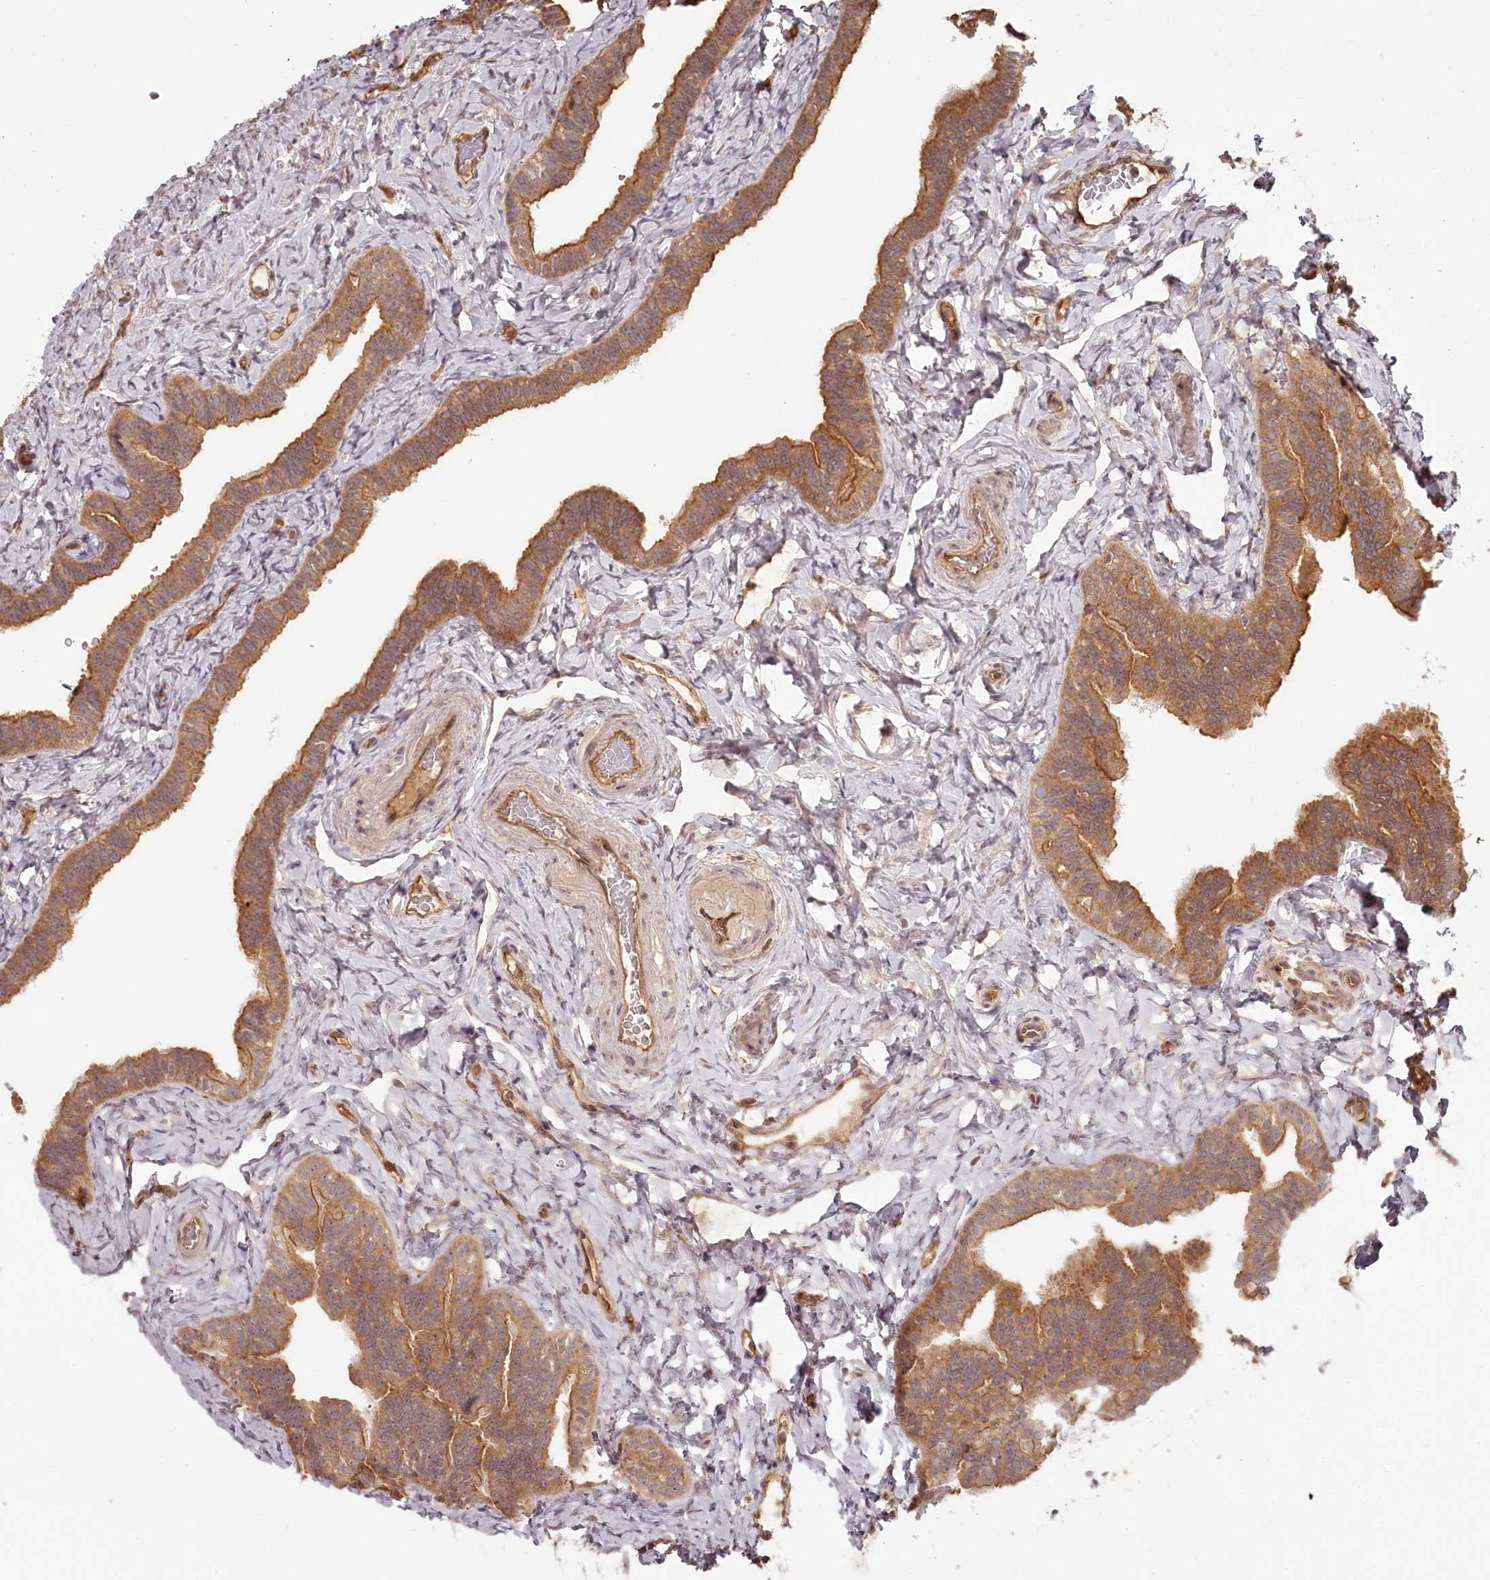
{"staining": {"intensity": "moderate", "quantity": ">75%", "location": "cytoplasmic/membranous"}, "tissue": "fallopian tube", "cell_type": "Glandular cells", "image_type": "normal", "snomed": [{"axis": "morphology", "description": "Normal tissue, NOS"}, {"axis": "topography", "description": "Fallopian tube"}], "caption": "The histopathology image reveals immunohistochemical staining of normal fallopian tube. There is moderate cytoplasmic/membranous staining is seen in approximately >75% of glandular cells.", "gene": "TMIE", "patient": {"sex": "female", "age": 65}}